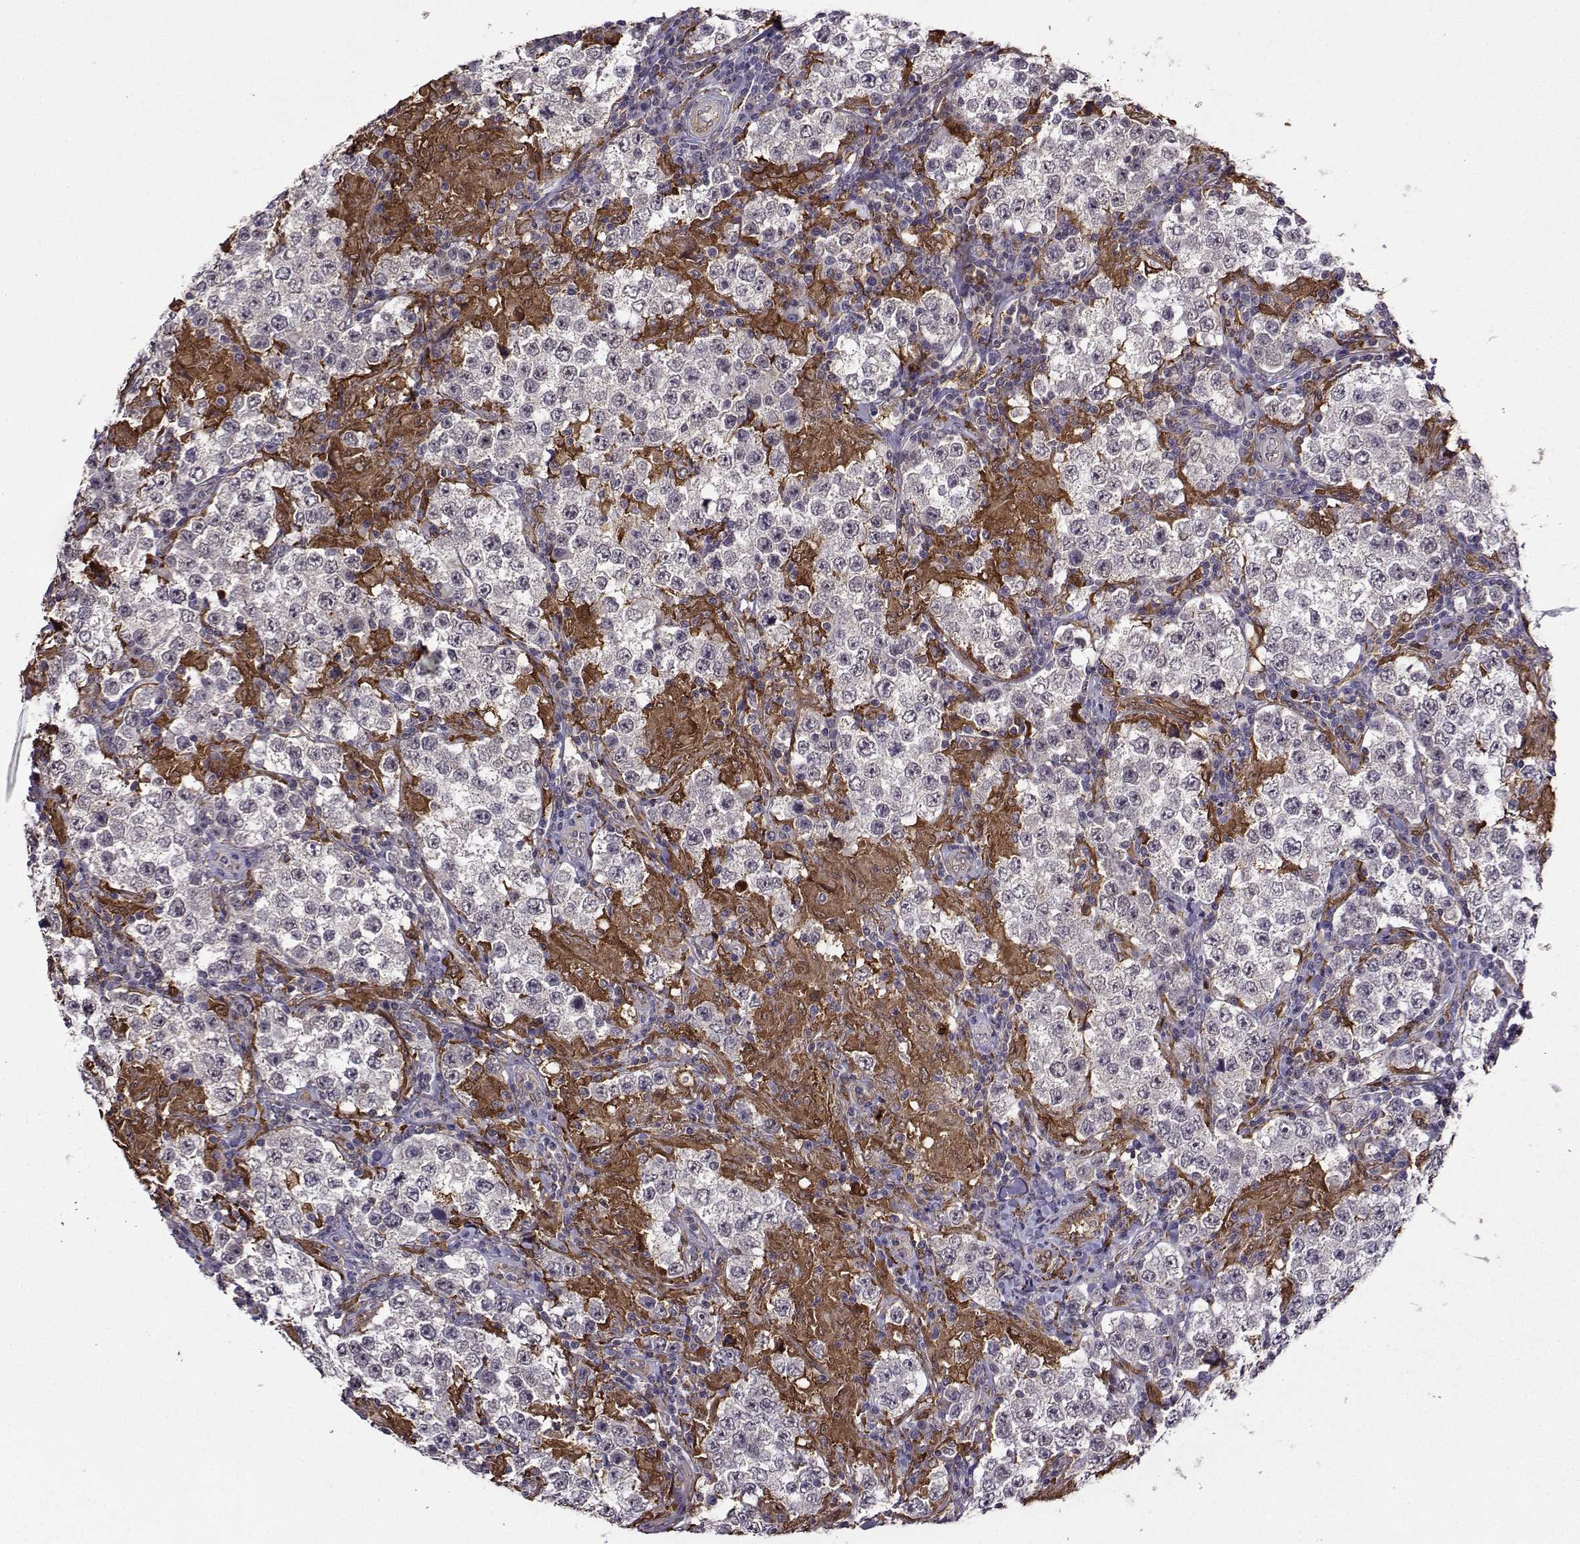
{"staining": {"intensity": "negative", "quantity": "none", "location": "none"}, "tissue": "testis cancer", "cell_type": "Tumor cells", "image_type": "cancer", "snomed": [{"axis": "morphology", "description": "Seminoma, NOS"}, {"axis": "morphology", "description": "Carcinoma, Embryonal, NOS"}, {"axis": "topography", "description": "Testis"}], "caption": "The histopathology image reveals no staining of tumor cells in testis cancer (seminoma). Nuclei are stained in blue.", "gene": "DDX20", "patient": {"sex": "male", "age": 41}}